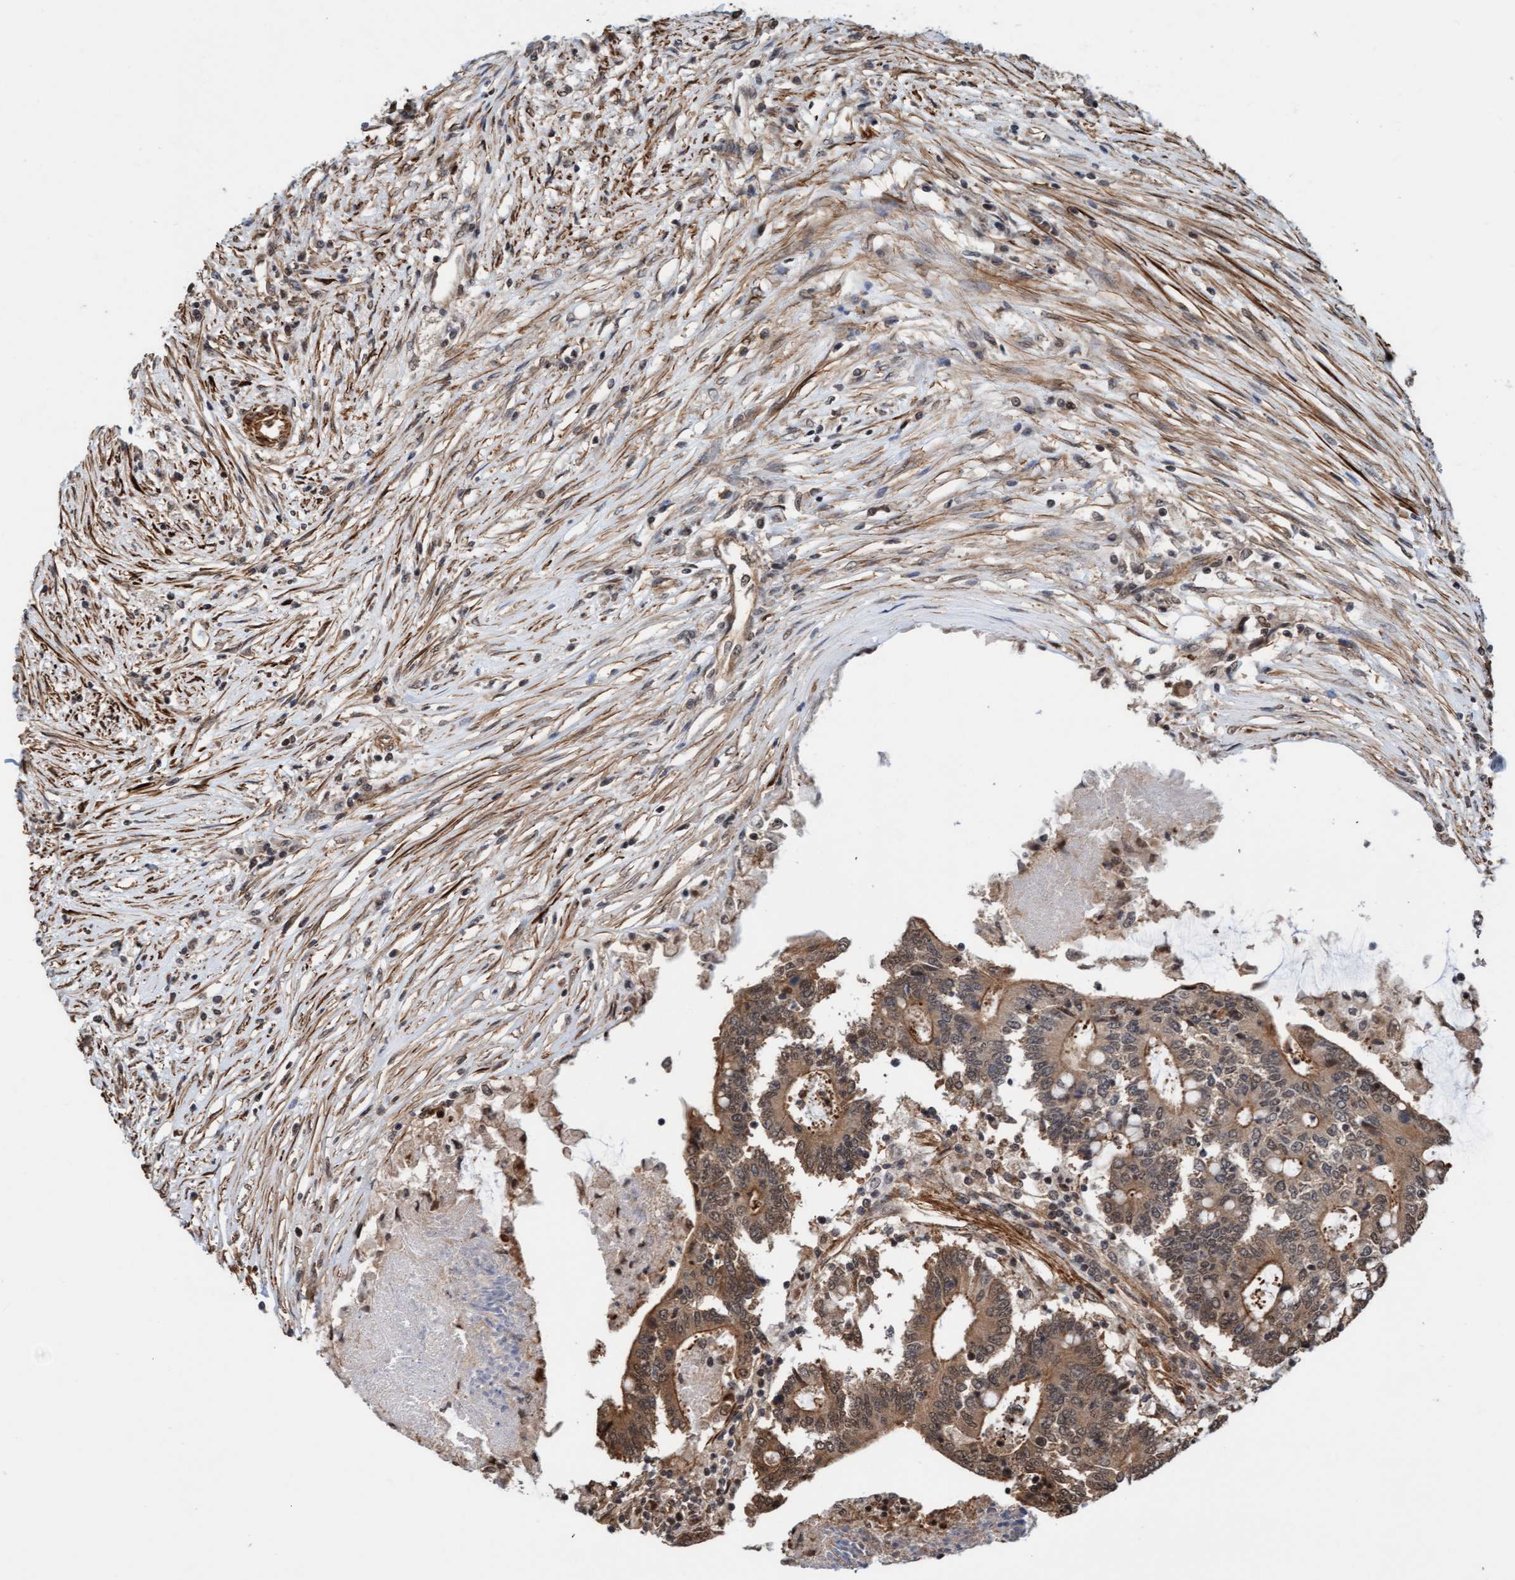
{"staining": {"intensity": "moderate", "quantity": ">75%", "location": "cytoplasmic/membranous"}, "tissue": "colorectal cancer", "cell_type": "Tumor cells", "image_type": "cancer", "snomed": [{"axis": "morphology", "description": "Adenocarcinoma, NOS"}, {"axis": "topography", "description": "Rectum"}], "caption": "Tumor cells demonstrate medium levels of moderate cytoplasmic/membranous staining in about >75% of cells in colorectal adenocarcinoma. The protein is shown in brown color, while the nuclei are stained blue.", "gene": "STXBP4", "patient": {"sex": "male", "age": 63}}